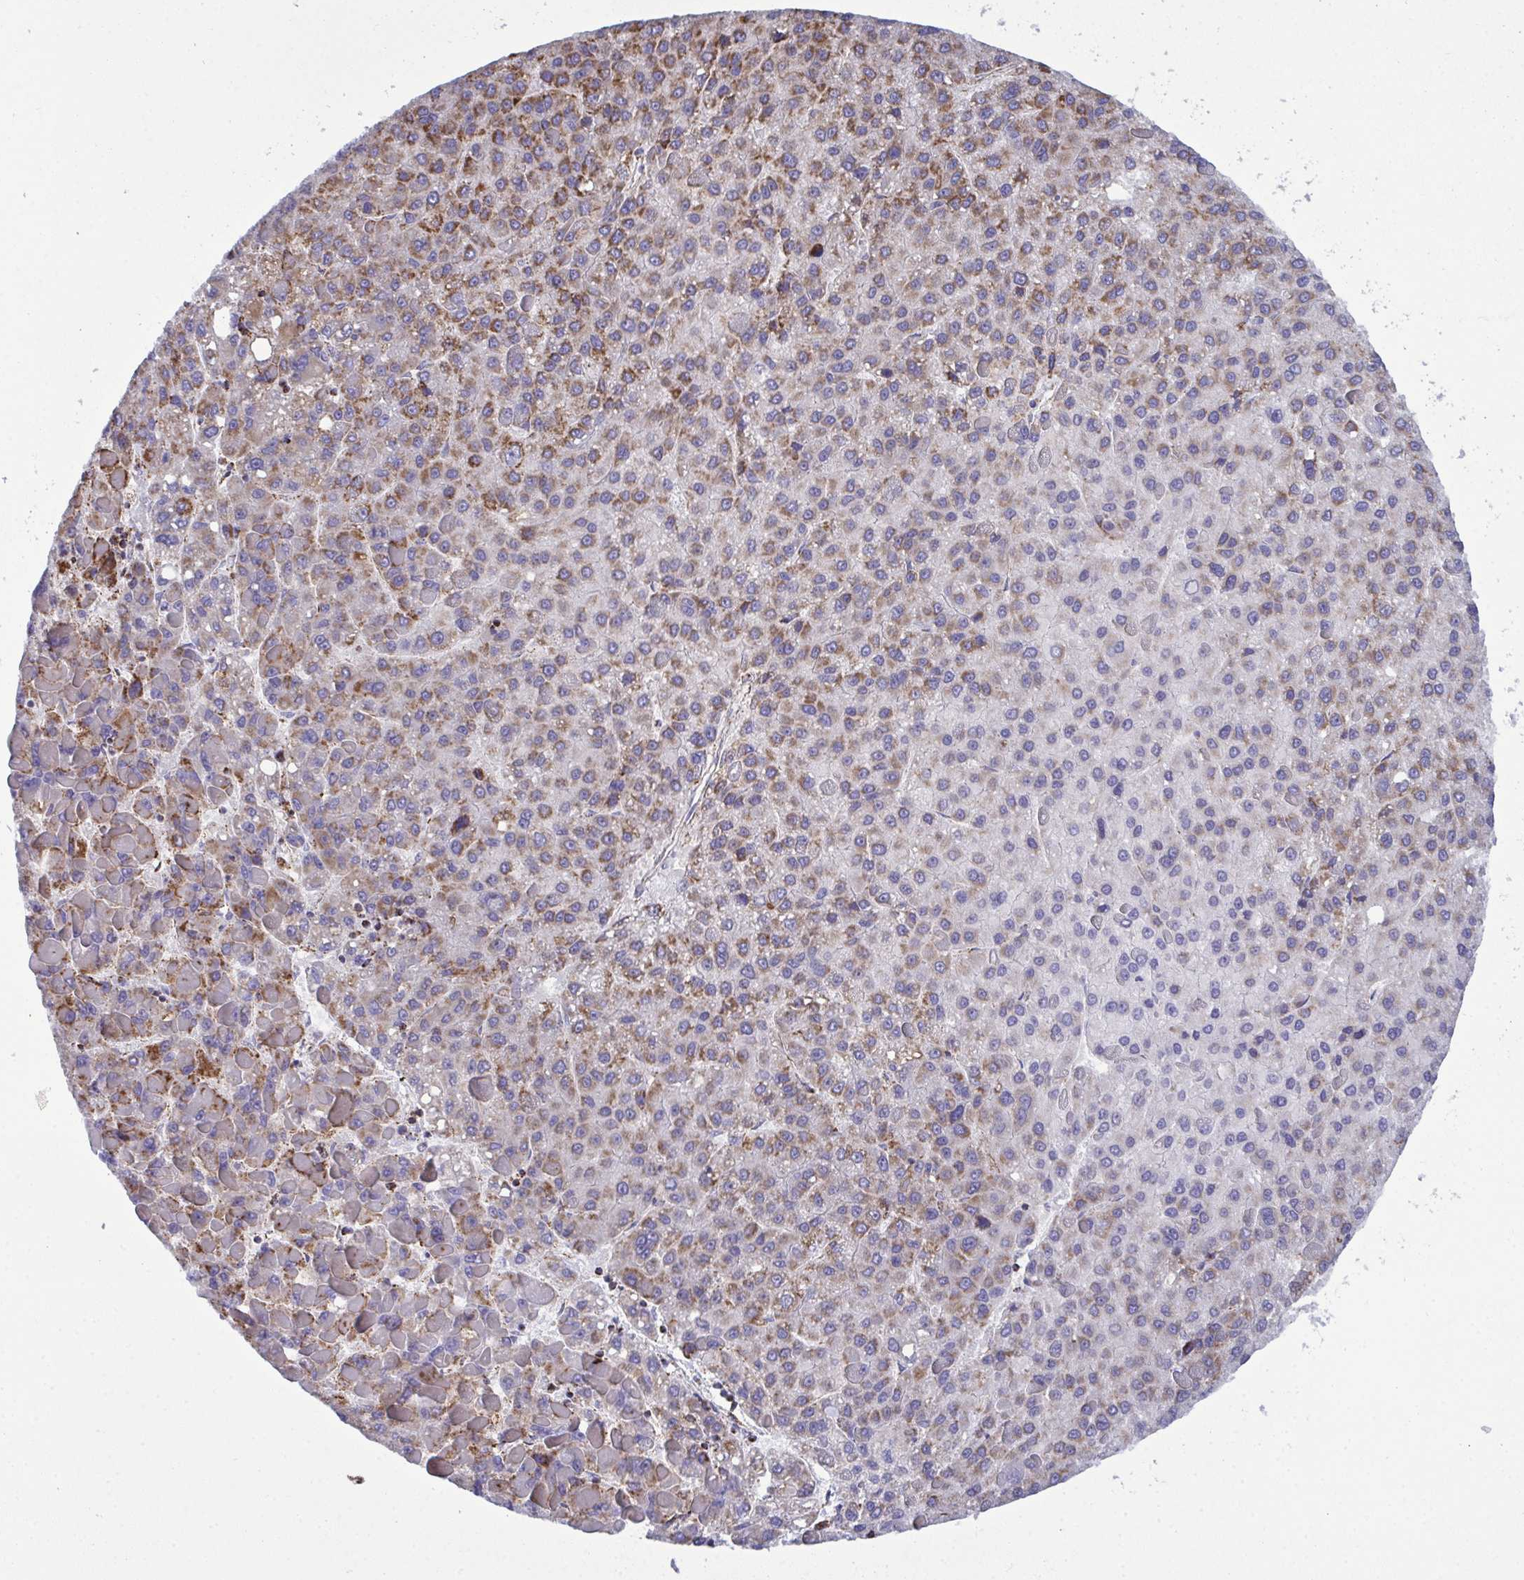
{"staining": {"intensity": "moderate", "quantity": "25%-75%", "location": "cytoplasmic/membranous"}, "tissue": "liver cancer", "cell_type": "Tumor cells", "image_type": "cancer", "snomed": [{"axis": "morphology", "description": "Carcinoma, Hepatocellular, NOS"}, {"axis": "topography", "description": "Liver"}], "caption": "Liver cancer (hepatocellular carcinoma) stained with a protein marker shows moderate staining in tumor cells.", "gene": "CSDE1", "patient": {"sex": "female", "age": 82}}